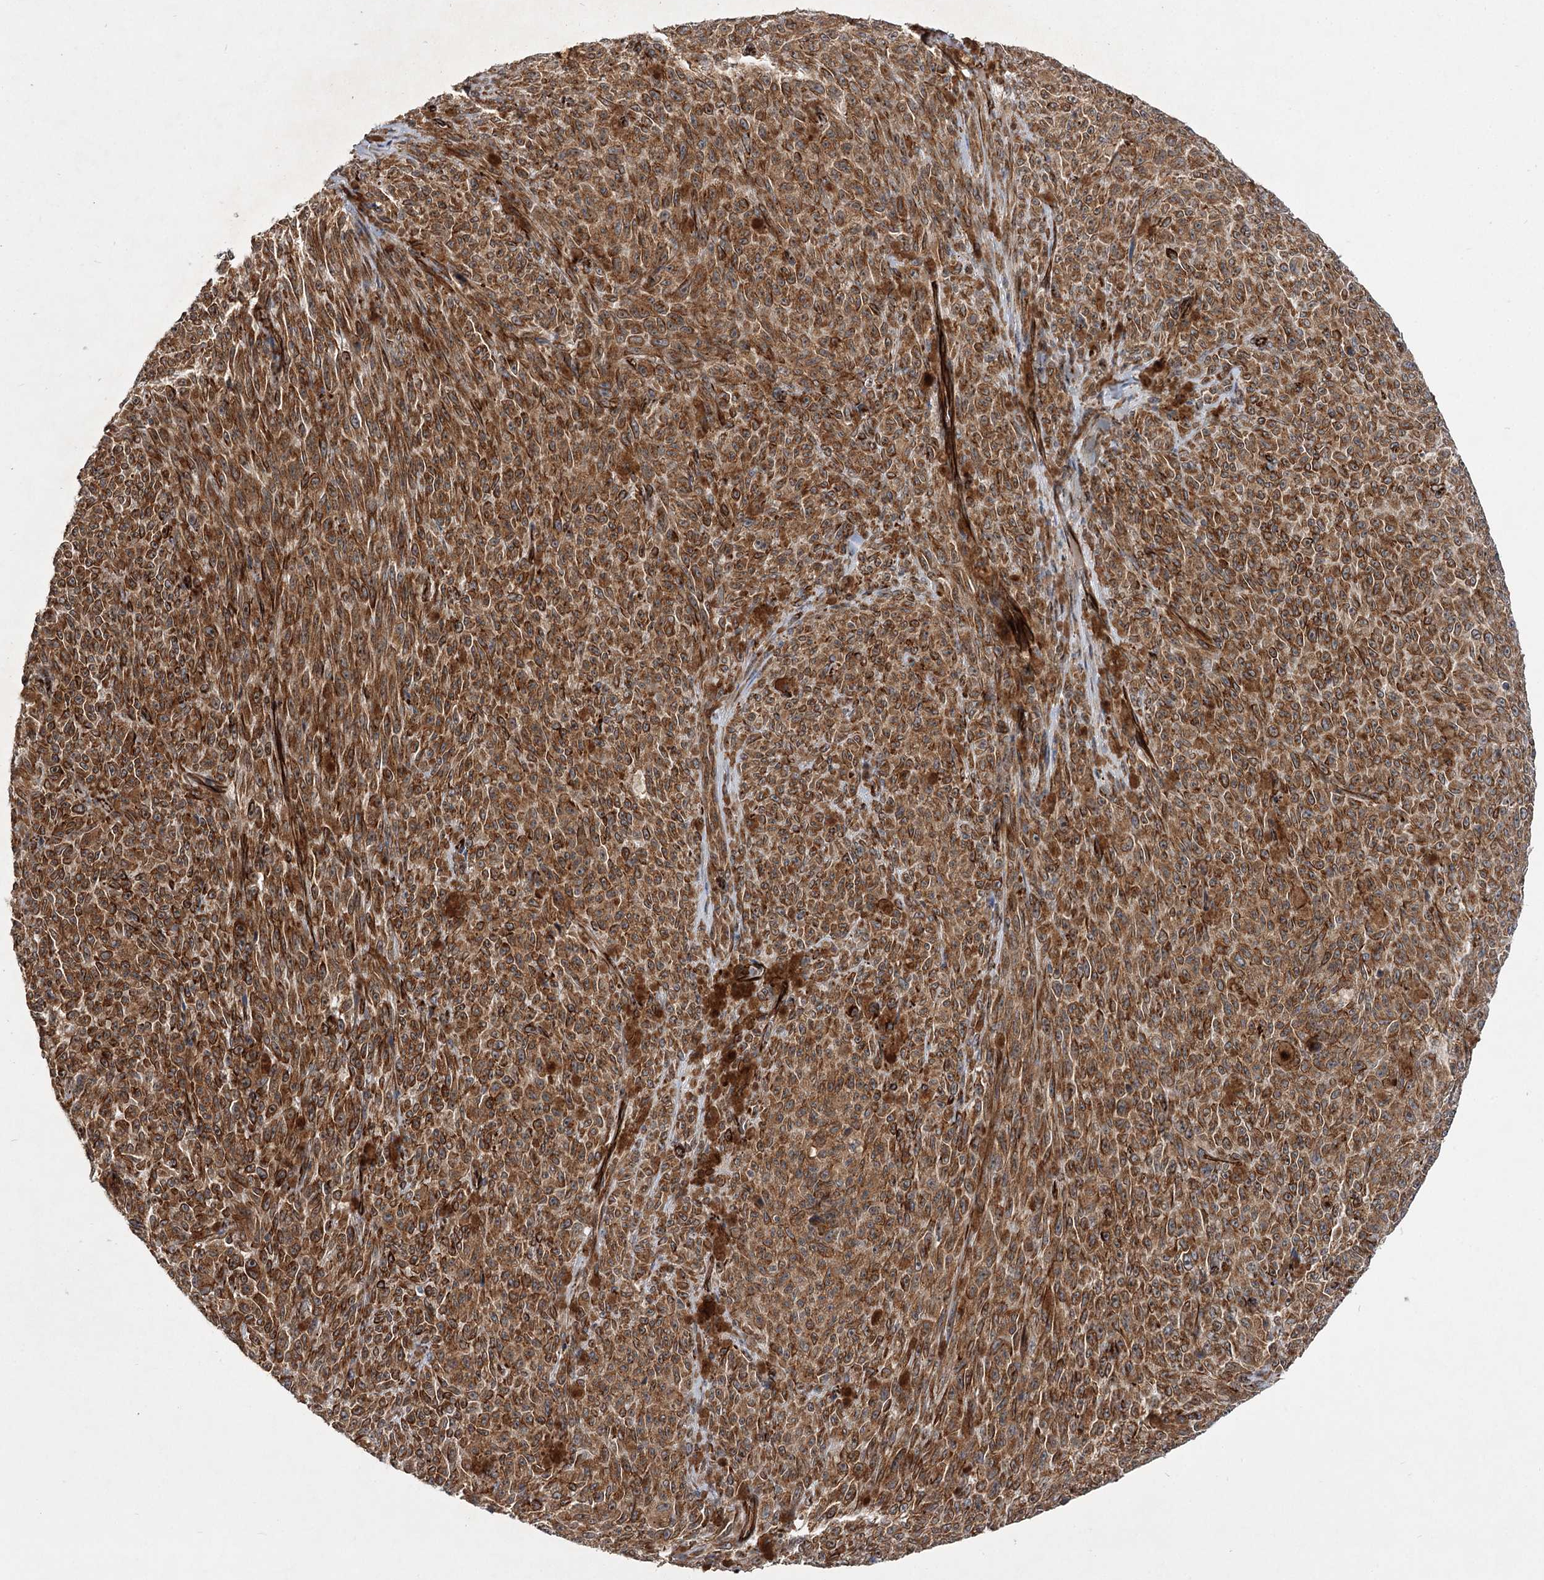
{"staining": {"intensity": "moderate", "quantity": ">75%", "location": "cytoplasmic/membranous"}, "tissue": "melanoma", "cell_type": "Tumor cells", "image_type": "cancer", "snomed": [{"axis": "morphology", "description": "Malignant melanoma, NOS"}, {"axis": "topography", "description": "Skin"}], "caption": "The immunohistochemical stain highlights moderate cytoplasmic/membranous staining in tumor cells of melanoma tissue.", "gene": "DPEP2", "patient": {"sex": "female", "age": 82}}